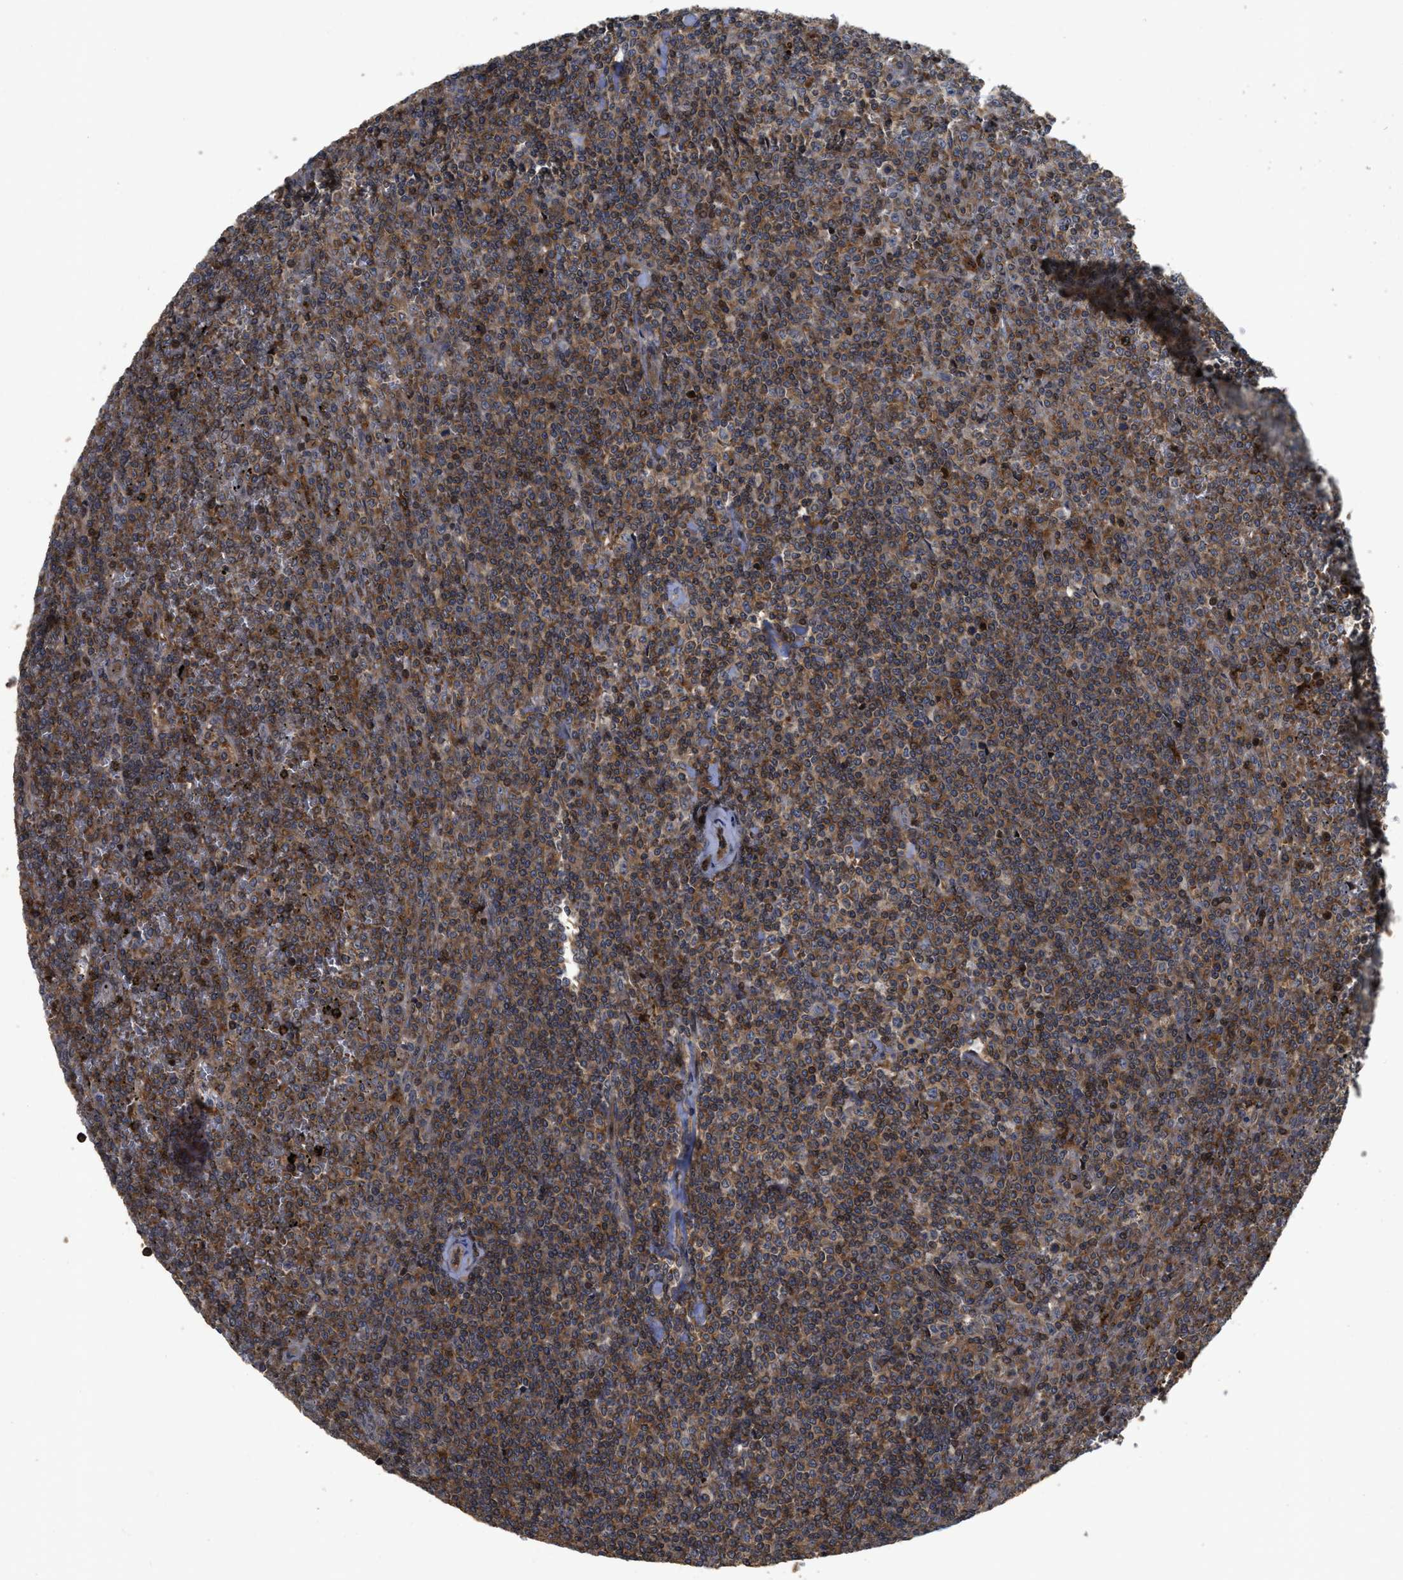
{"staining": {"intensity": "moderate", "quantity": ">75%", "location": "cytoplasmic/membranous,nuclear"}, "tissue": "lymphoma", "cell_type": "Tumor cells", "image_type": "cancer", "snomed": [{"axis": "morphology", "description": "Malignant lymphoma, non-Hodgkin's type, Low grade"}, {"axis": "topography", "description": "Spleen"}], "caption": "Immunohistochemistry (IHC) image of human lymphoma stained for a protein (brown), which shows medium levels of moderate cytoplasmic/membranous and nuclear expression in about >75% of tumor cells.", "gene": "CBR3", "patient": {"sex": "female", "age": 19}}